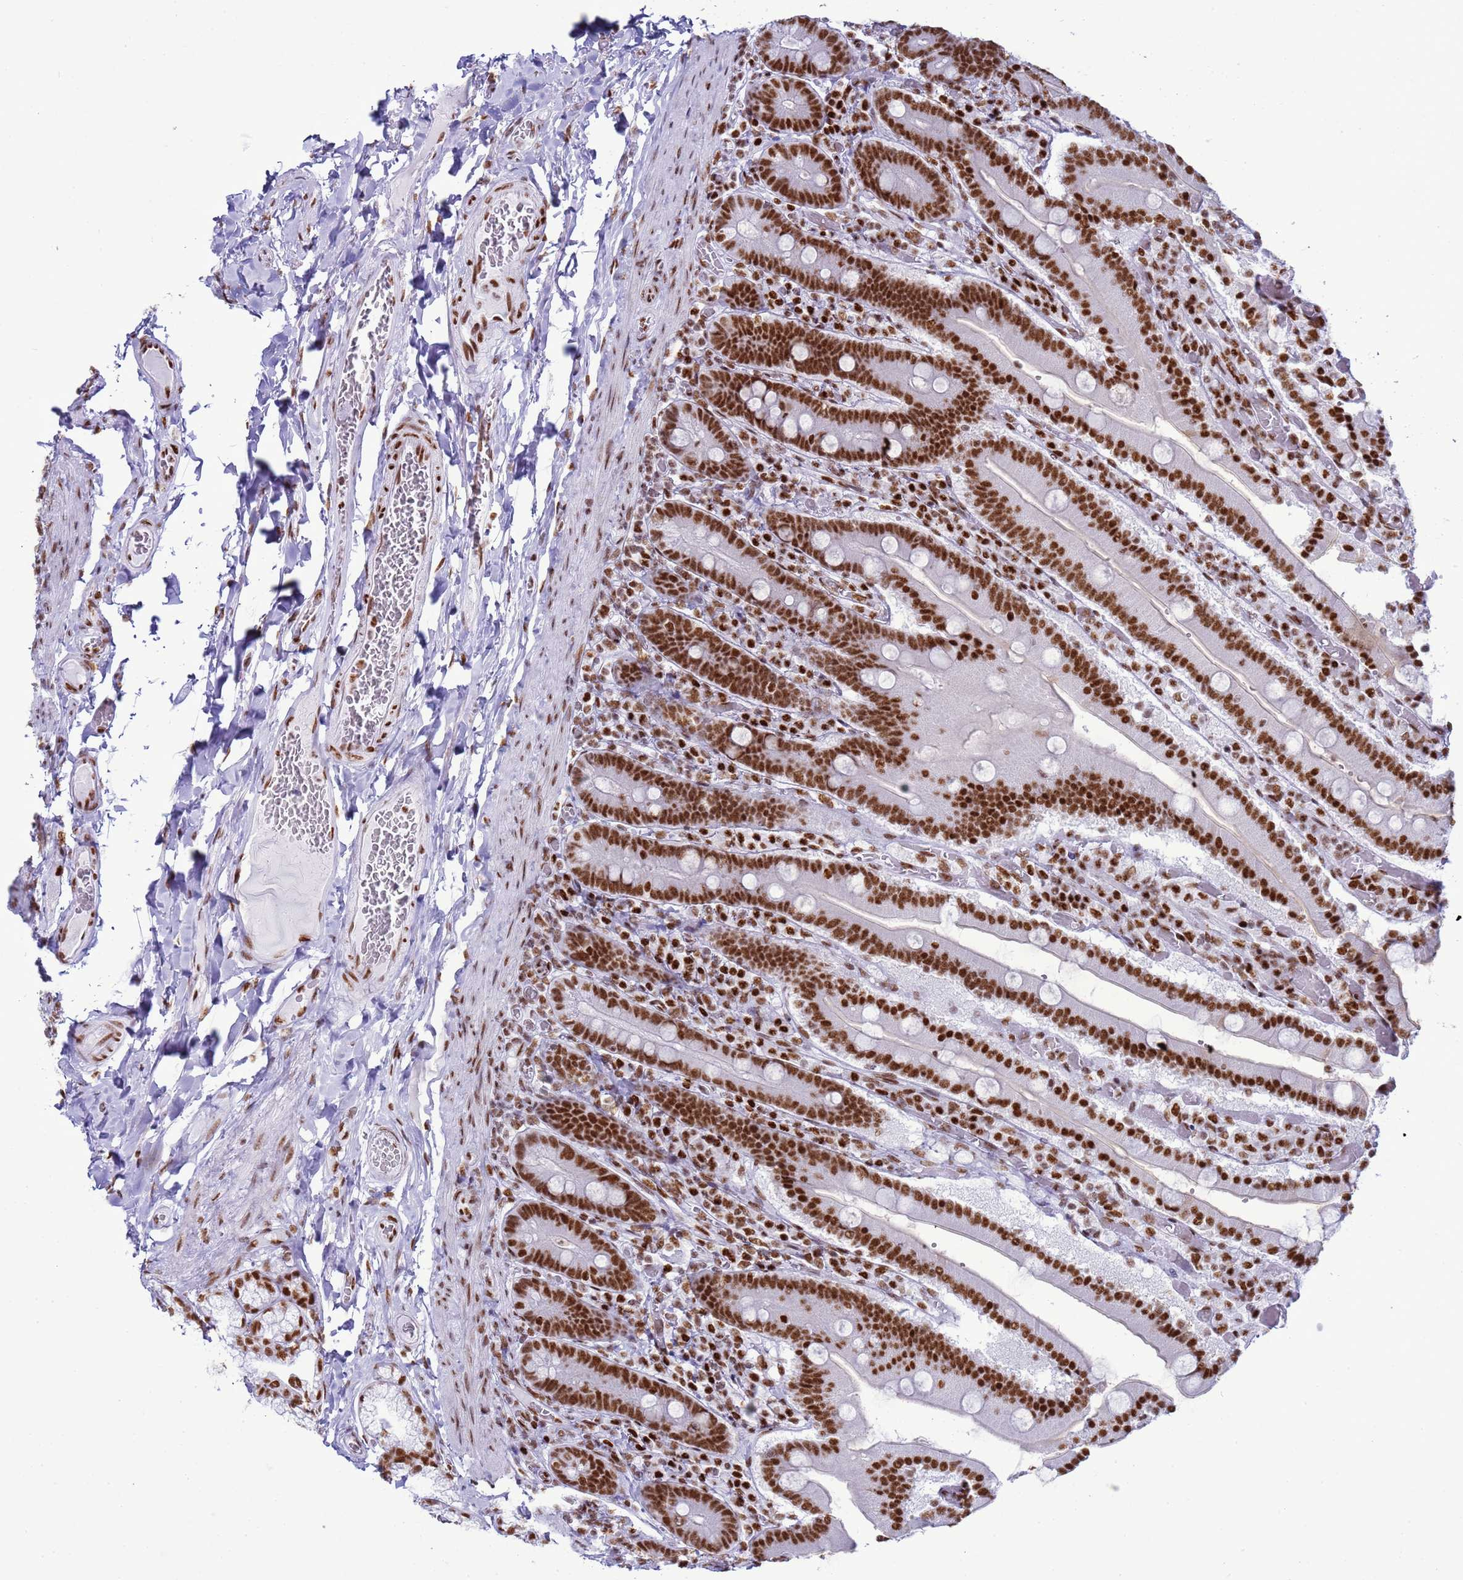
{"staining": {"intensity": "strong", "quantity": ">75%", "location": "nuclear"}, "tissue": "duodenum", "cell_type": "Glandular cells", "image_type": "normal", "snomed": [{"axis": "morphology", "description": "Normal tissue, NOS"}, {"axis": "topography", "description": "Duodenum"}], "caption": "Protein analysis of benign duodenum shows strong nuclear expression in about >75% of glandular cells.", "gene": "RALY", "patient": {"sex": "female", "age": 62}}